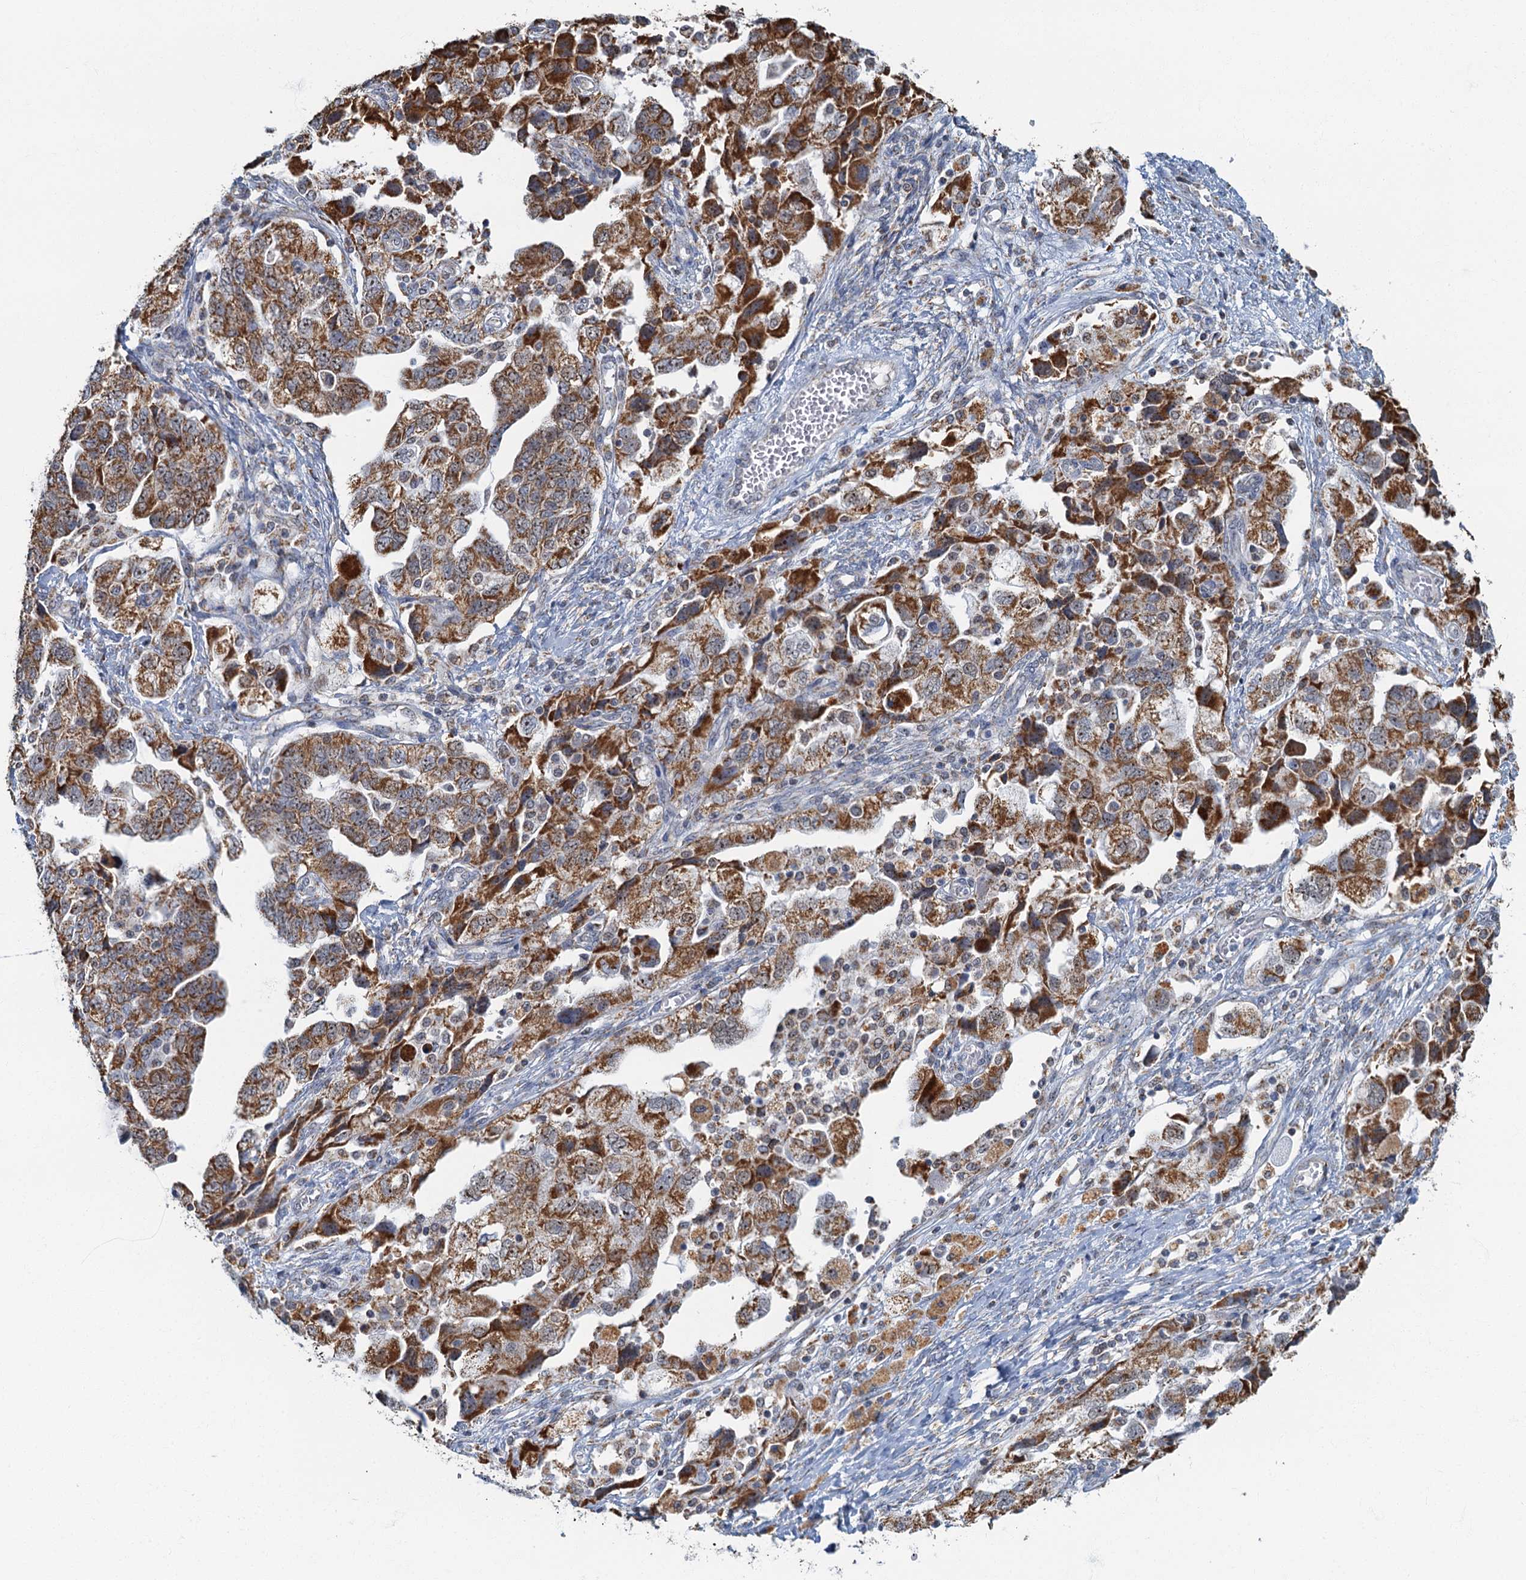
{"staining": {"intensity": "moderate", "quantity": ">75%", "location": "cytoplasmic/membranous"}, "tissue": "ovarian cancer", "cell_type": "Tumor cells", "image_type": "cancer", "snomed": [{"axis": "morphology", "description": "Carcinoma, NOS"}, {"axis": "morphology", "description": "Cystadenocarcinoma, serous, NOS"}, {"axis": "topography", "description": "Ovary"}], "caption": "Human ovarian serous cystadenocarcinoma stained for a protein (brown) displays moderate cytoplasmic/membranous positive expression in about >75% of tumor cells.", "gene": "RAD9B", "patient": {"sex": "female", "age": 69}}